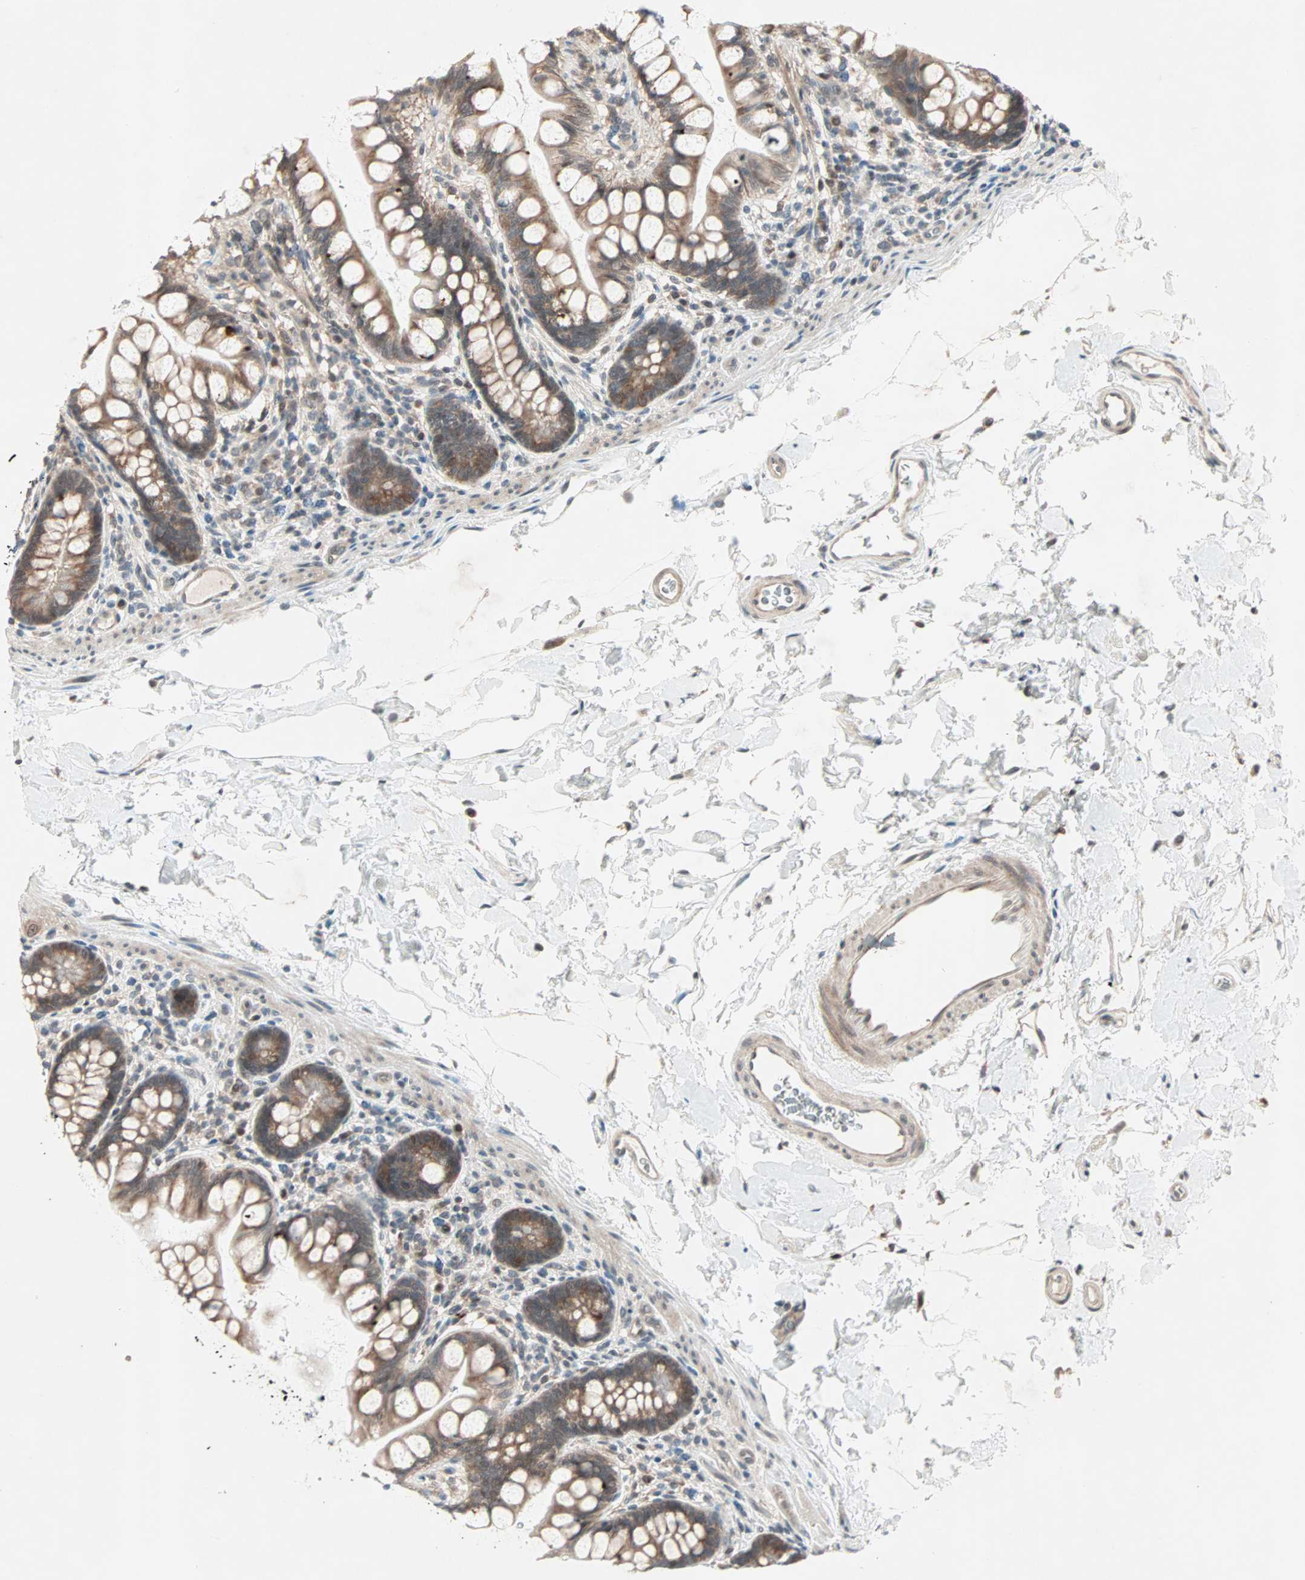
{"staining": {"intensity": "moderate", "quantity": ">75%", "location": "cytoplasmic/membranous"}, "tissue": "small intestine", "cell_type": "Glandular cells", "image_type": "normal", "snomed": [{"axis": "morphology", "description": "Normal tissue, NOS"}, {"axis": "topography", "description": "Small intestine"}], "caption": "Immunohistochemistry (IHC) of normal small intestine demonstrates medium levels of moderate cytoplasmic/membranous staining in approximately >75% of glandular cells.", "gene": "PGBD1", "patient": {"sex": "female", "age": 58}}